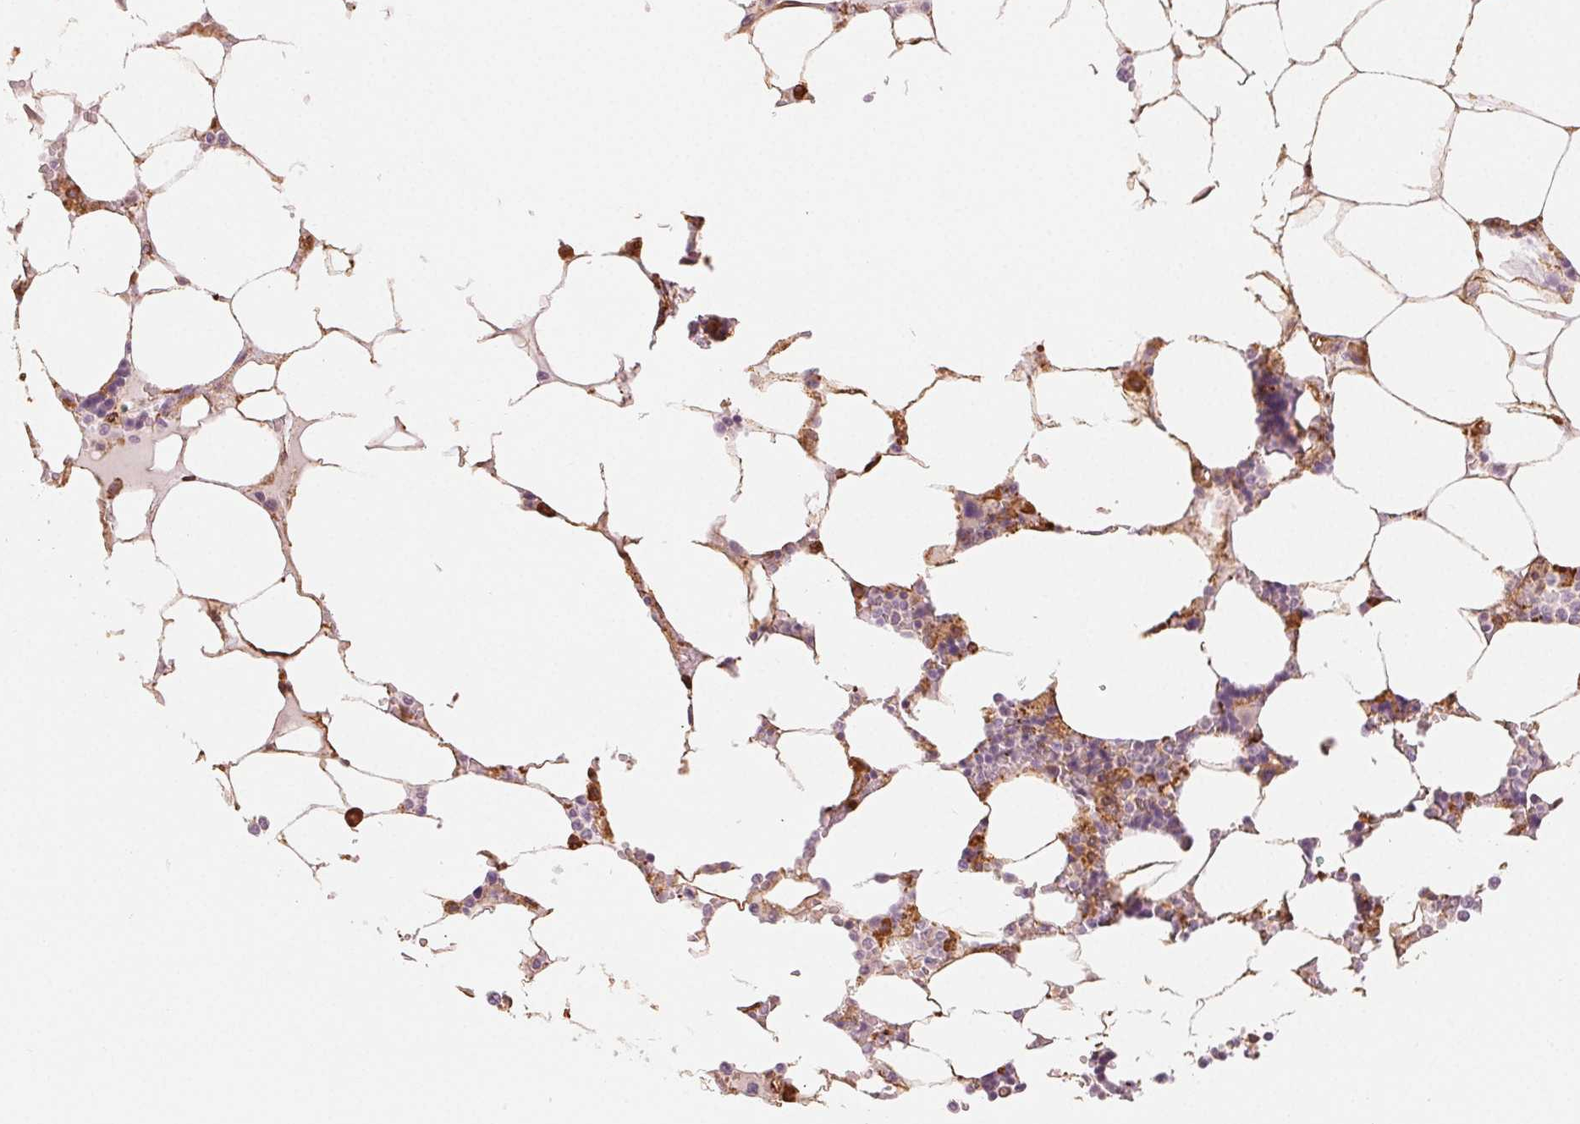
{"staining": {"intensity": "strong", "quantity": "25%-75%", "location": "cytoplasmic/membranous"}, "tissue": "bone marrow", "cell_type": "Hematopoietic cells", "image_type": "normal", "snomed": [{"axis": "morphology", "description": "Normal tissue, NOS"}, {"axis": "topography", "description": "Bone marrow"}], "caption": "Hematopoietic cells reveal high levels of strong cytoplasmic/membranous positivity in about 25%-75% of cells in benign human bone marrow. The staining was performed using DAB (3,3'-diaminobenzidine) to visualize the protein expression in brown, while the nuclei were stained in blue with hematoxylin (Magnification: 20x).", "gene": "RCN3", "patient": {"sex": "male", "age": 64}}